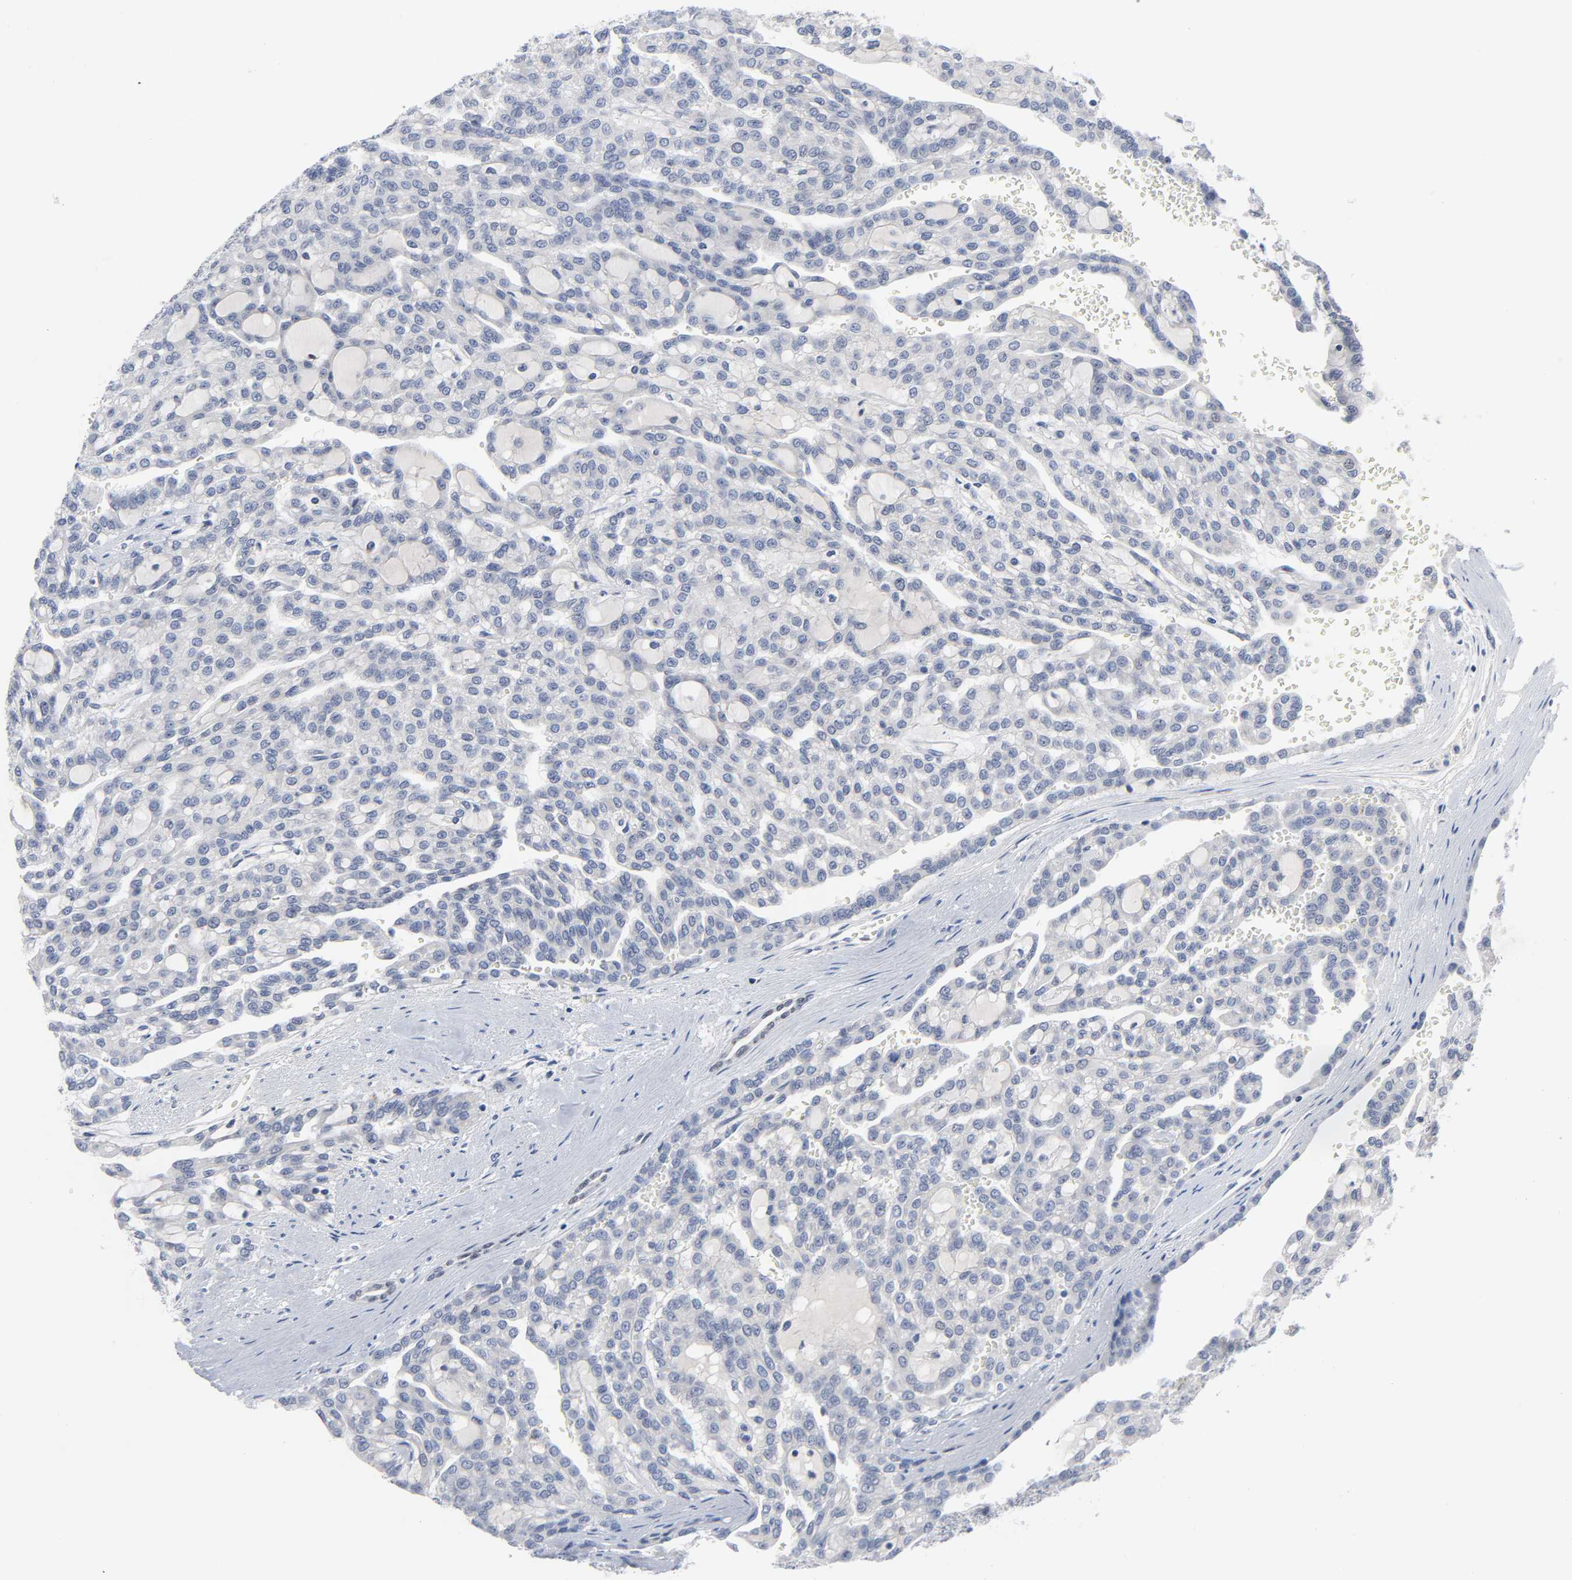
{"staining": {"intensity": "negative", "quantity": "none", "location": "none"}, "tissue": "renal cancer", "cell_type": "Tumor cells", "image_type": "cancer", "snomed": [{"axis": "morphology", "description": "Adenocarcinoma, NOS"}, {"axis": "topography", "description": "Kidney"}], "caption": "Tumor cells are negative for brown protein staining in adenocarcinoma (renal).", "gene": "WEE1", "patient": {"sex": "male", "age": 63}}